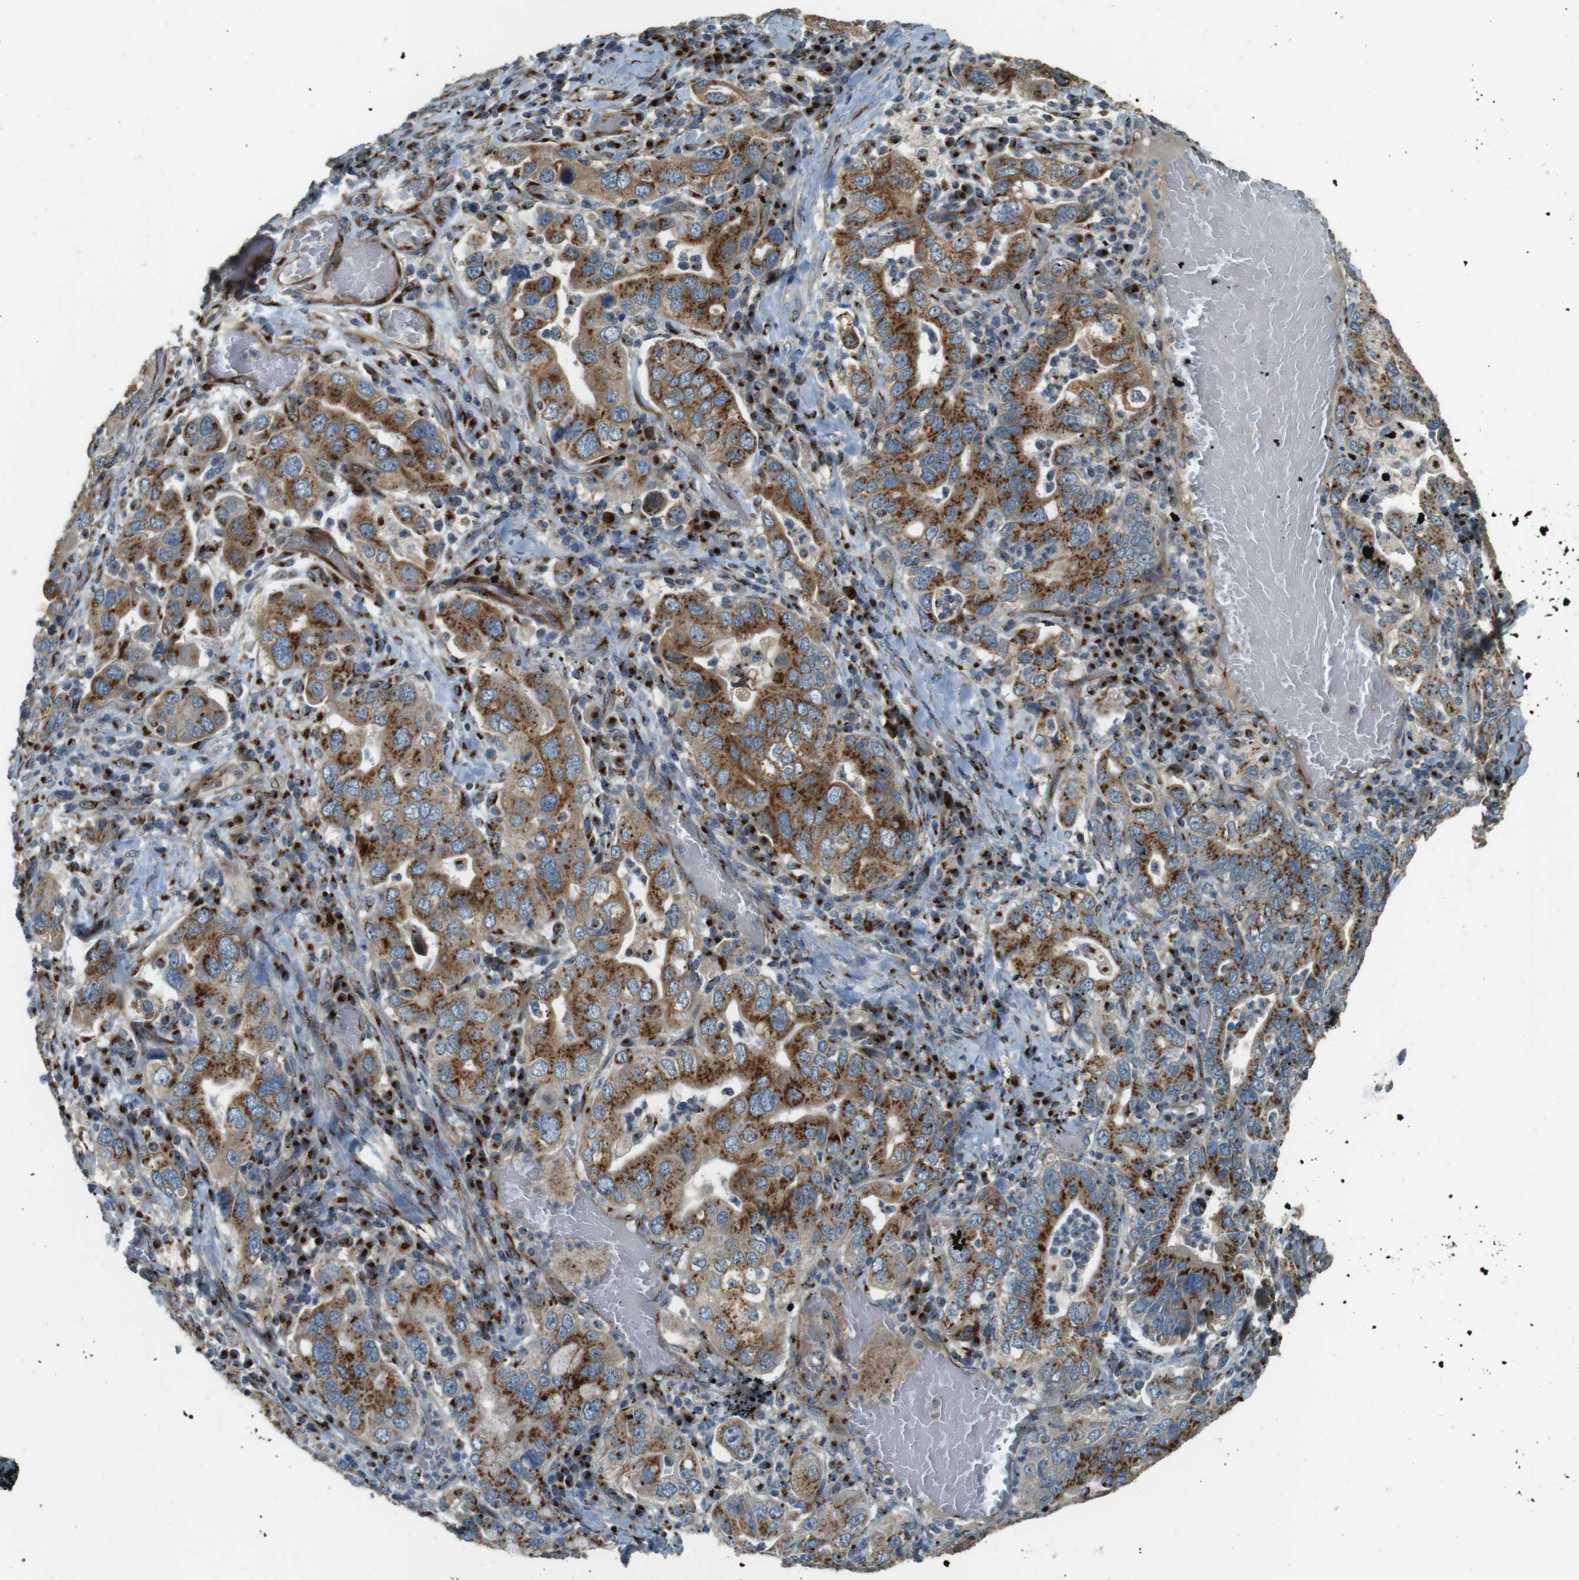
{"staining": {"intensity": "moderate", "quantity": ">75%", "location": "cytoplasmic/membranous"}, "tissue": "stomach cancer", "cell_type": "Tumor cells", "image_type": "cancer", "snomed": [{"axis": "morphology", "description": "Adenocarcinoma, NOS"}, {"axis": "topography", "description": "Stomach, upper"}], "caption": "Tumor cells show medium levels of moderate cytoplasmic/membranous positivity in about >75% of cells in stomach adenocarcinoma.", "gene": "TMEM115", "patient": {"sex": "male", "age": 62}}